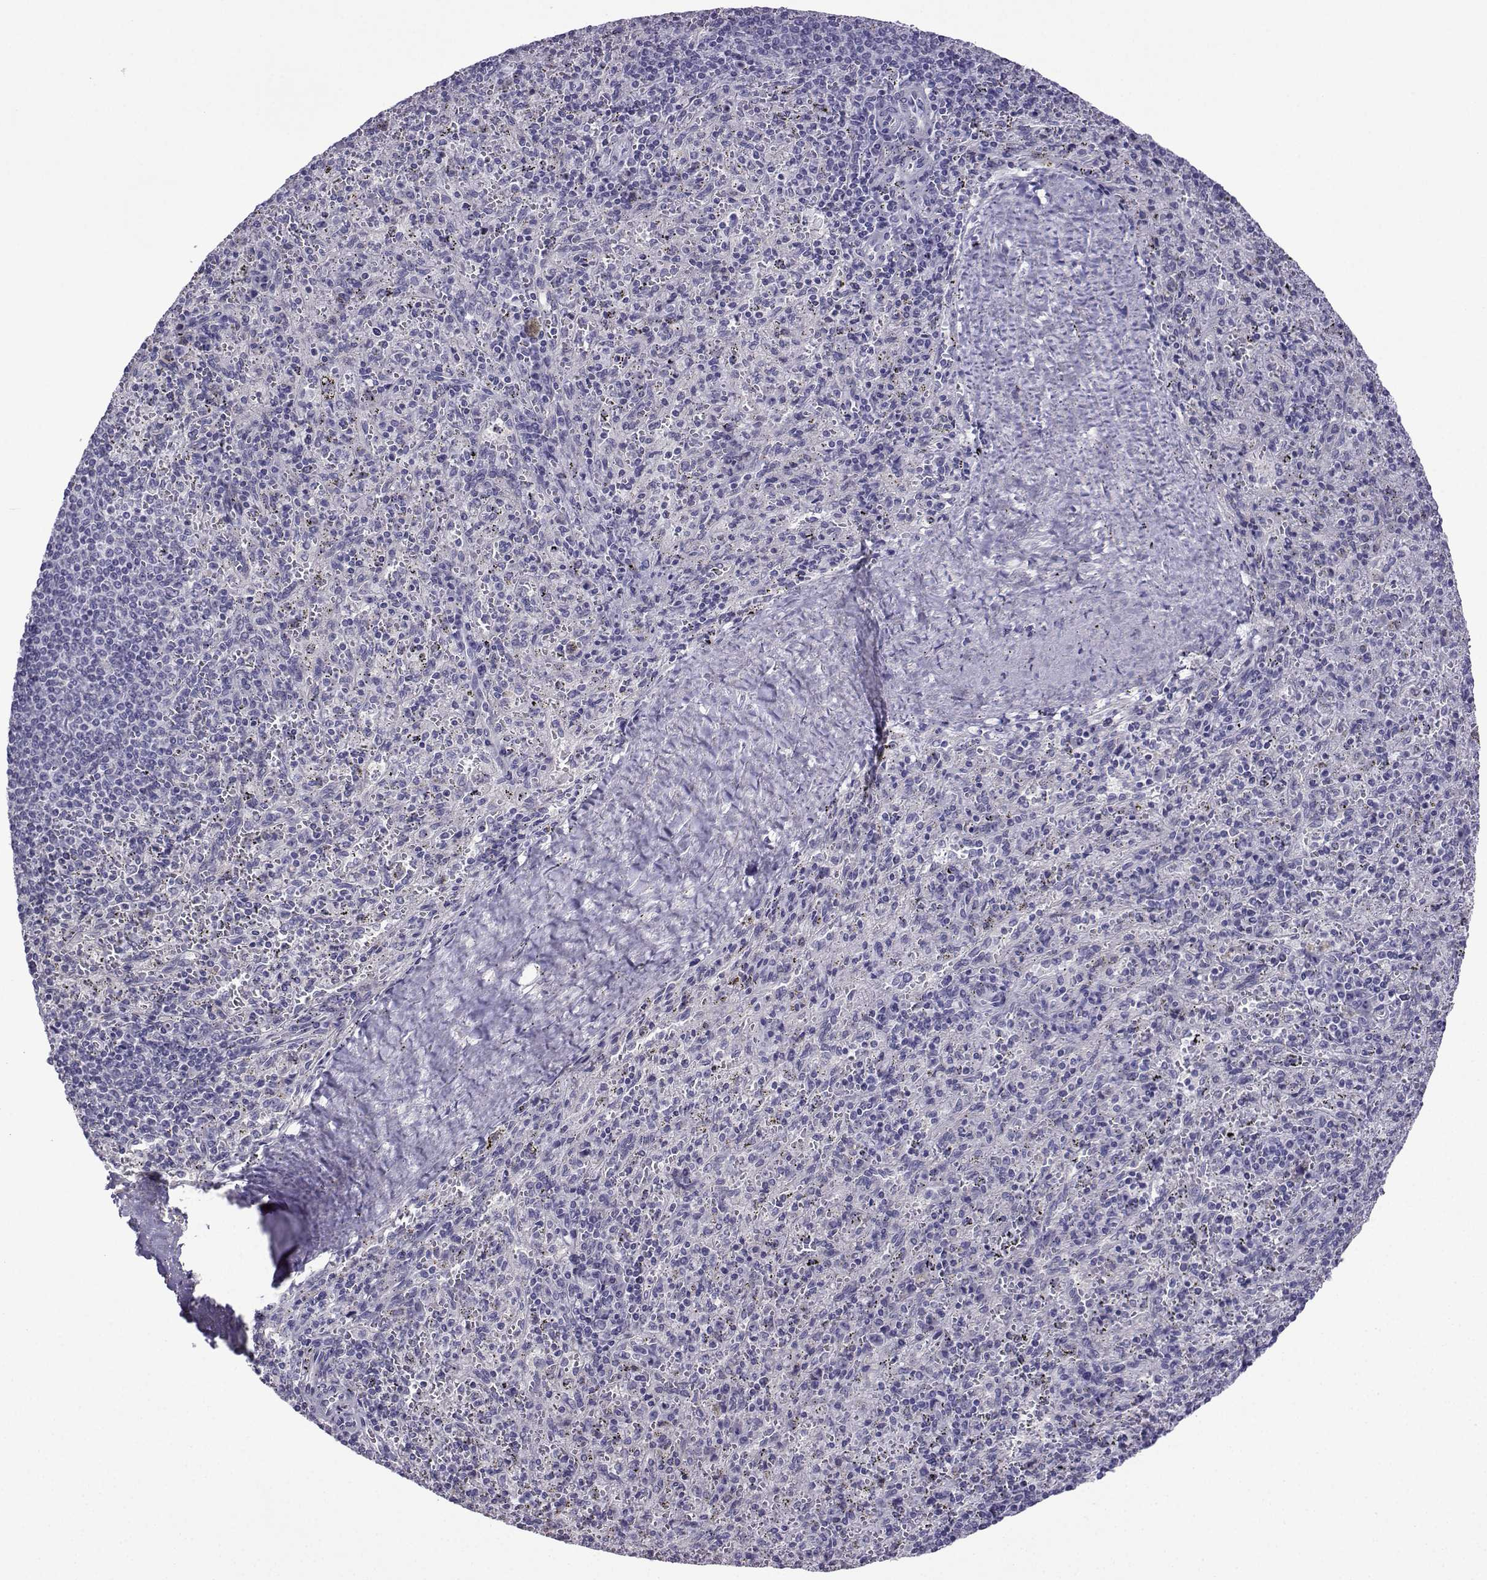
{"staining": {"intensity": "negative", "quantity": "none", "location": "none"}, "tissue": "spleen", "cell_type": "Cells in red pulp", "image_type": "normal", "snomed": [{"axis": "morphology", "description": "Normal tissue, NOS"}, {"axis": "topography", "description": "Spleen"}], "caption": "Immunohistochemistry of benign spleen exhibits no expression in cells in red pulp.", "gene": "CFAP70", "patient": {"sex": "male", "age": 57}}